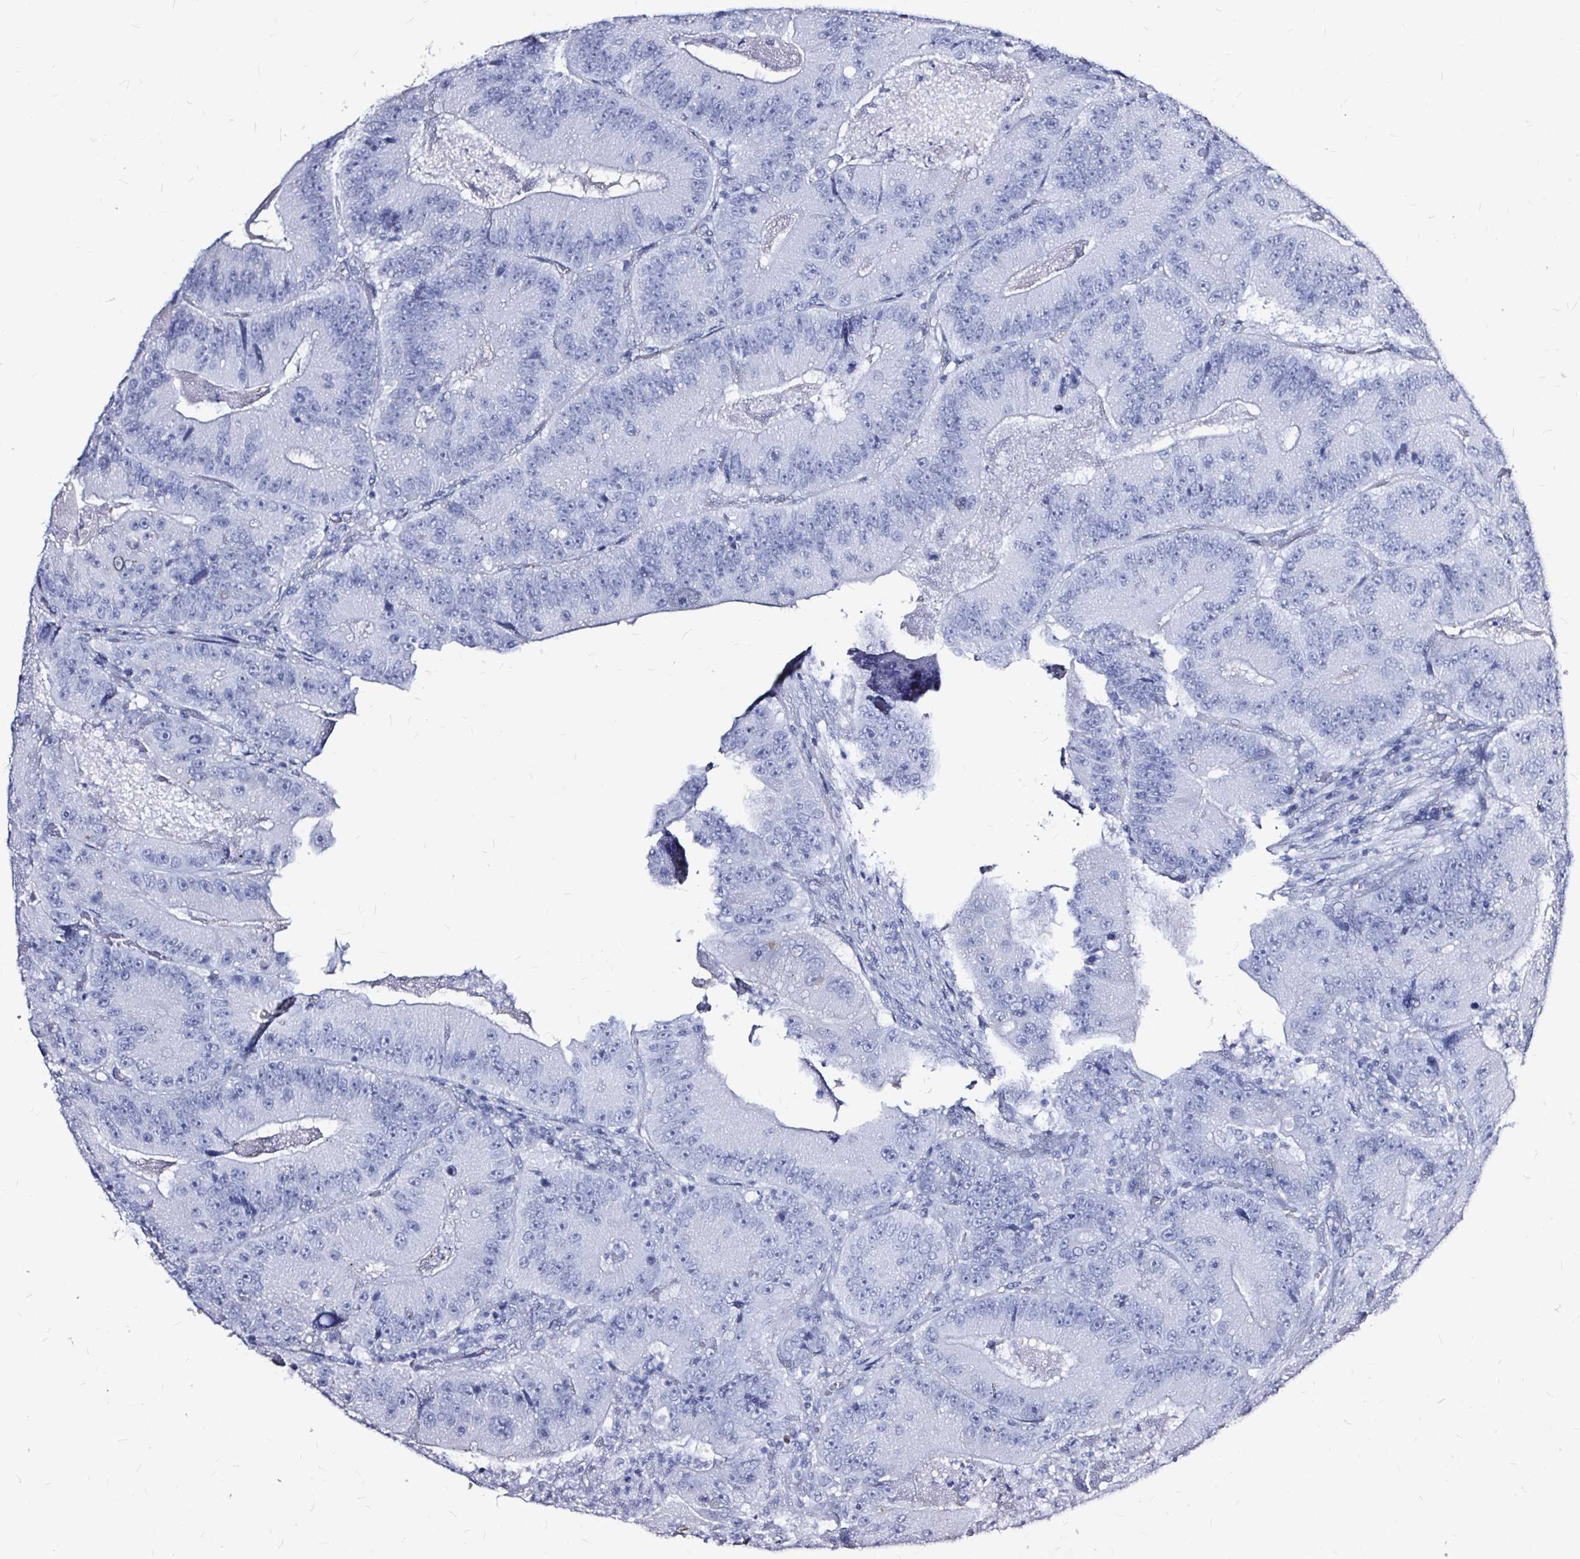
{"staining": {"intensity": "negative", "quantity": "none", "location": "none"}, "tissue": "colorectal cancer", "cell_type": "Tumor cells", "image_type": "cancer", "snomed": [{"axis": "morphology", "description": "Adenocarcinoma, NOS"}, {"axis": "topography", "description": "Colon"}], "caption": "Colorectal cancer stained for a protein using IHC reveals no expression tumor cells.", "gene": "LUZP4", "patient": {"sex": "female", "age": 86}}